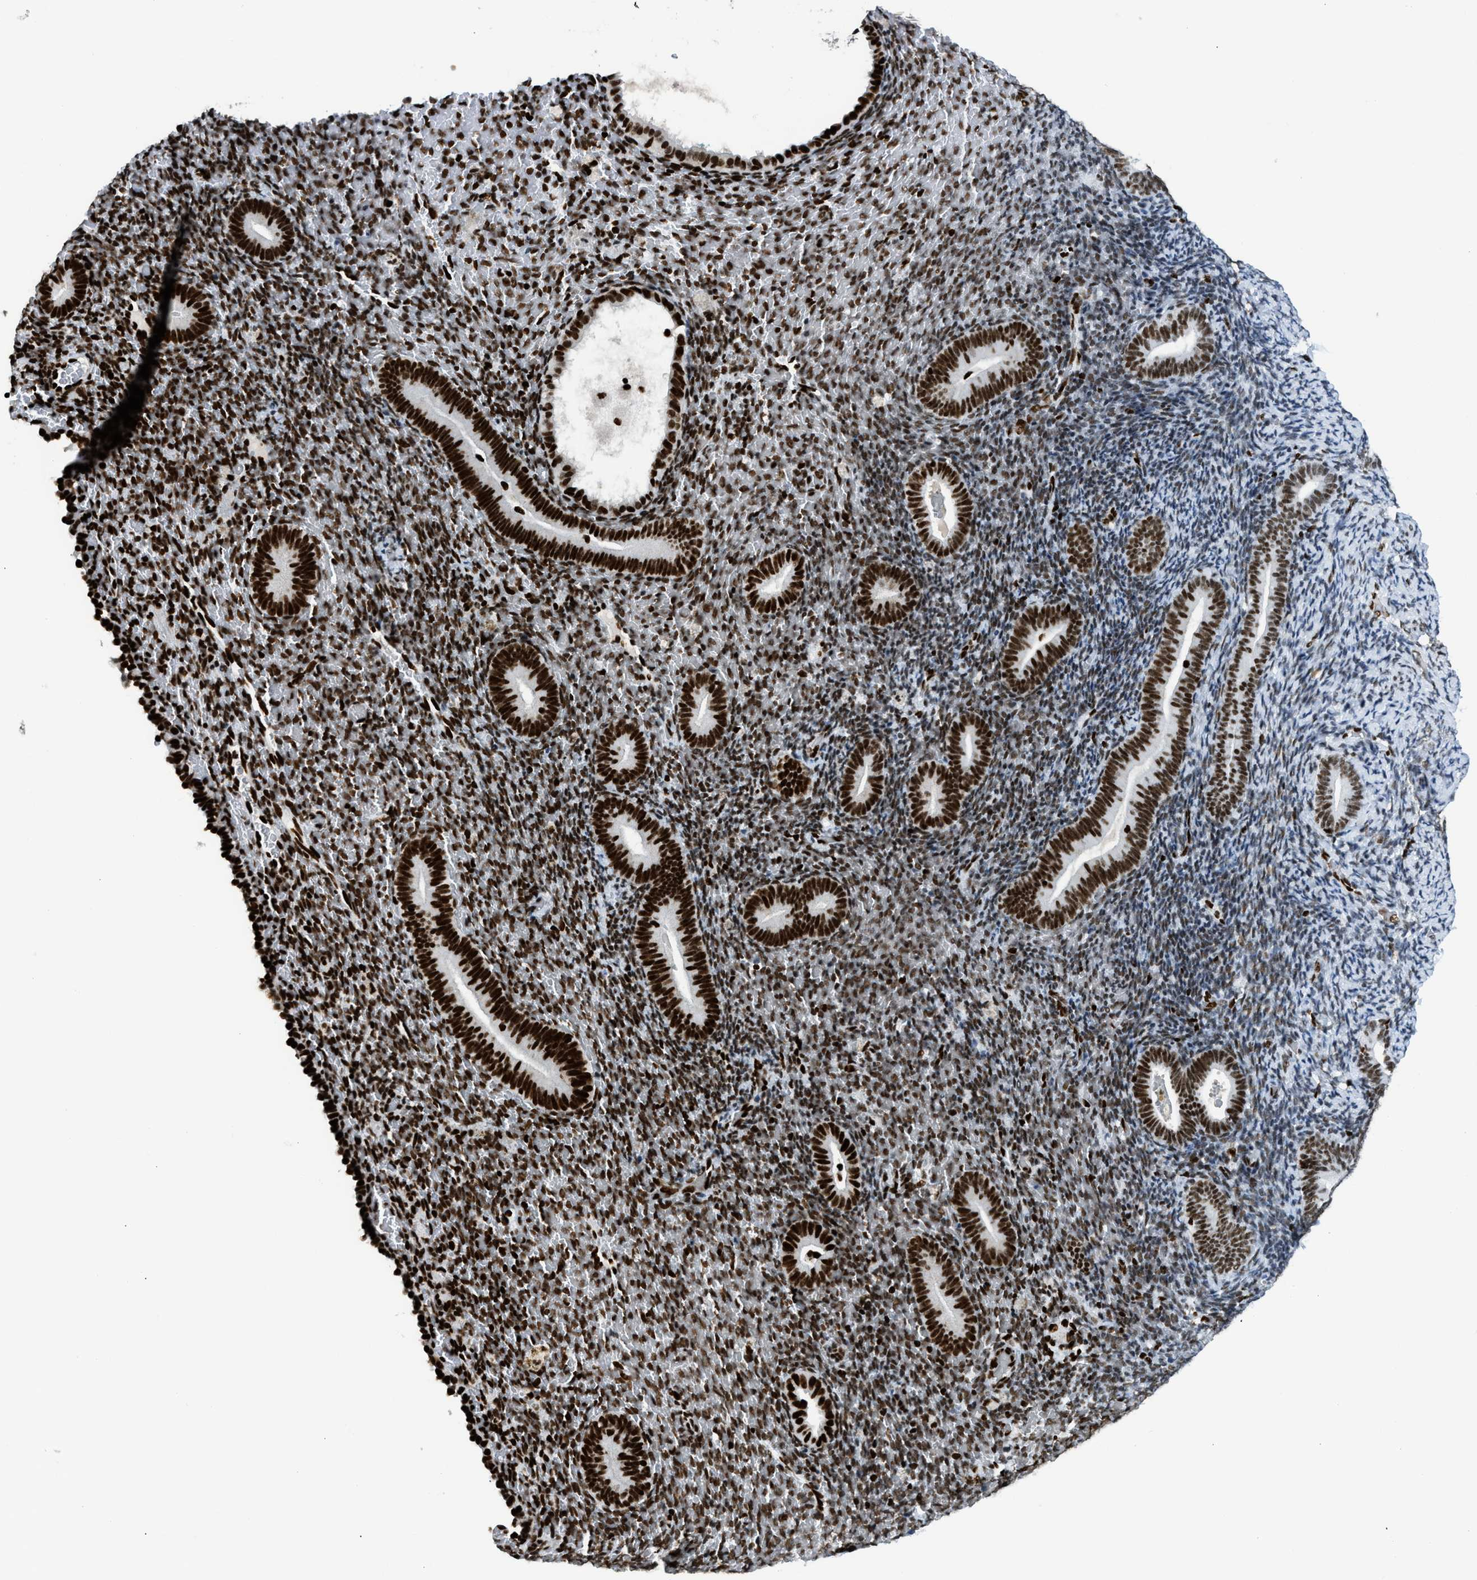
{"staining": {"intensity": "strong", "quantity": ">75%", "location": "nuclear"}, "tissue": "endometrium", "cell_type": "Cells in endometrial stroma", "image_type": "normal", "snomed": [{"axis": "morphology", "description": "Normal tissue, NOS"}, {"axis": "topography", "description": "Endometrium"}], "caption": "The photomicrograph exhibits staining of normal endometrium, revealing strong nuclear protein staining (brown color) within cells in endometrial stroma. Nuclei are stained in blue.", "gene": "PIF1", "patient": {"sex": "female", "age": 51}}